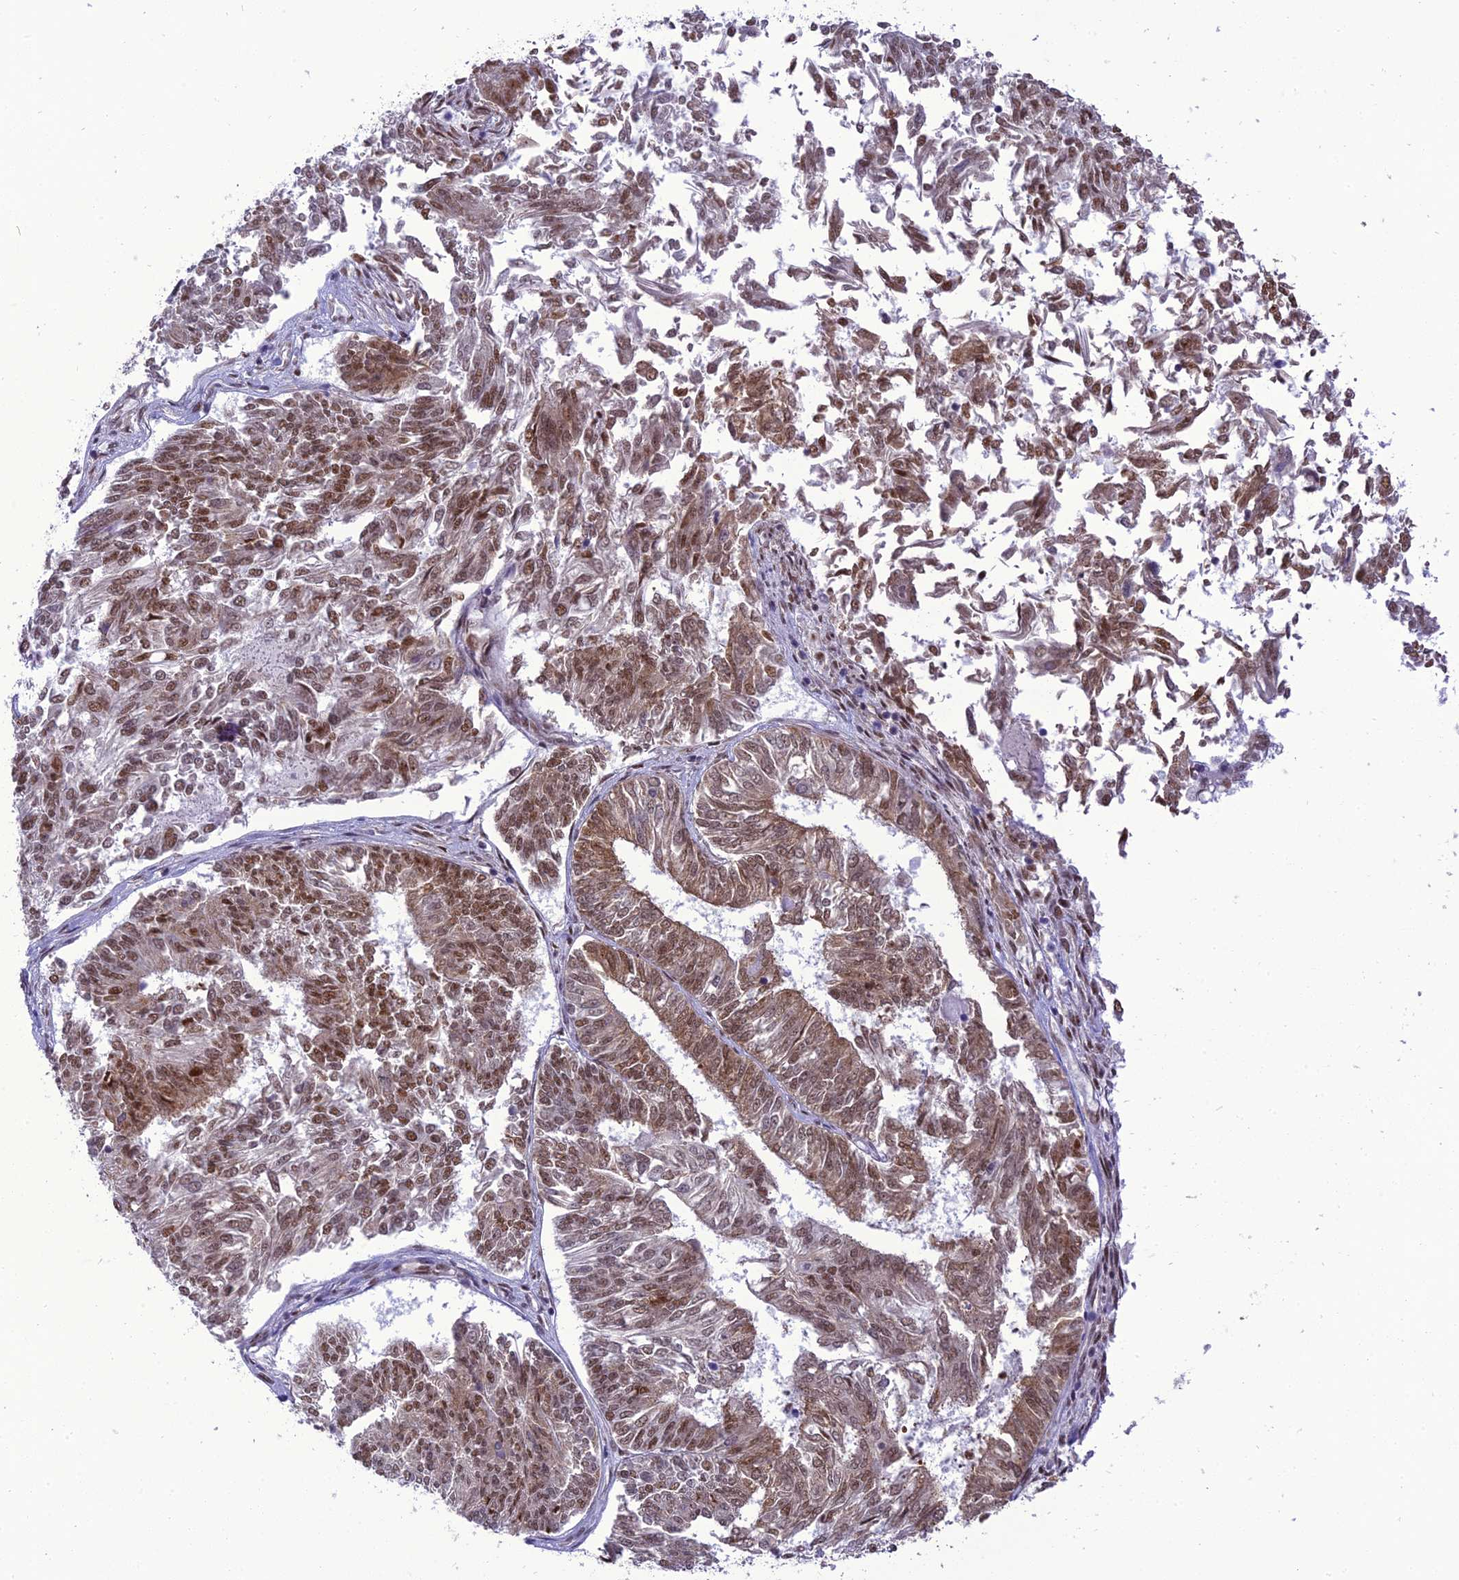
{"staining": {"intensity": "moderate", "quantity": ">75%", "location": "nuclear"}, "tissue": "endometrial cancer", "cell_type": "Tumor cells", "image_type": "cancer", "snomed": [{"axis": "morphology", "description": "Adenocarcinoma, NOS"}, {"axis": "topography", "description": "Endometrium"}], "caption": "A brown stain labels moderate nuclear expression of a protein in endometrial adenocarcinoma tumor cells.", "gene": "DDX1", "patient": {"sex": "female", "age": 58}}